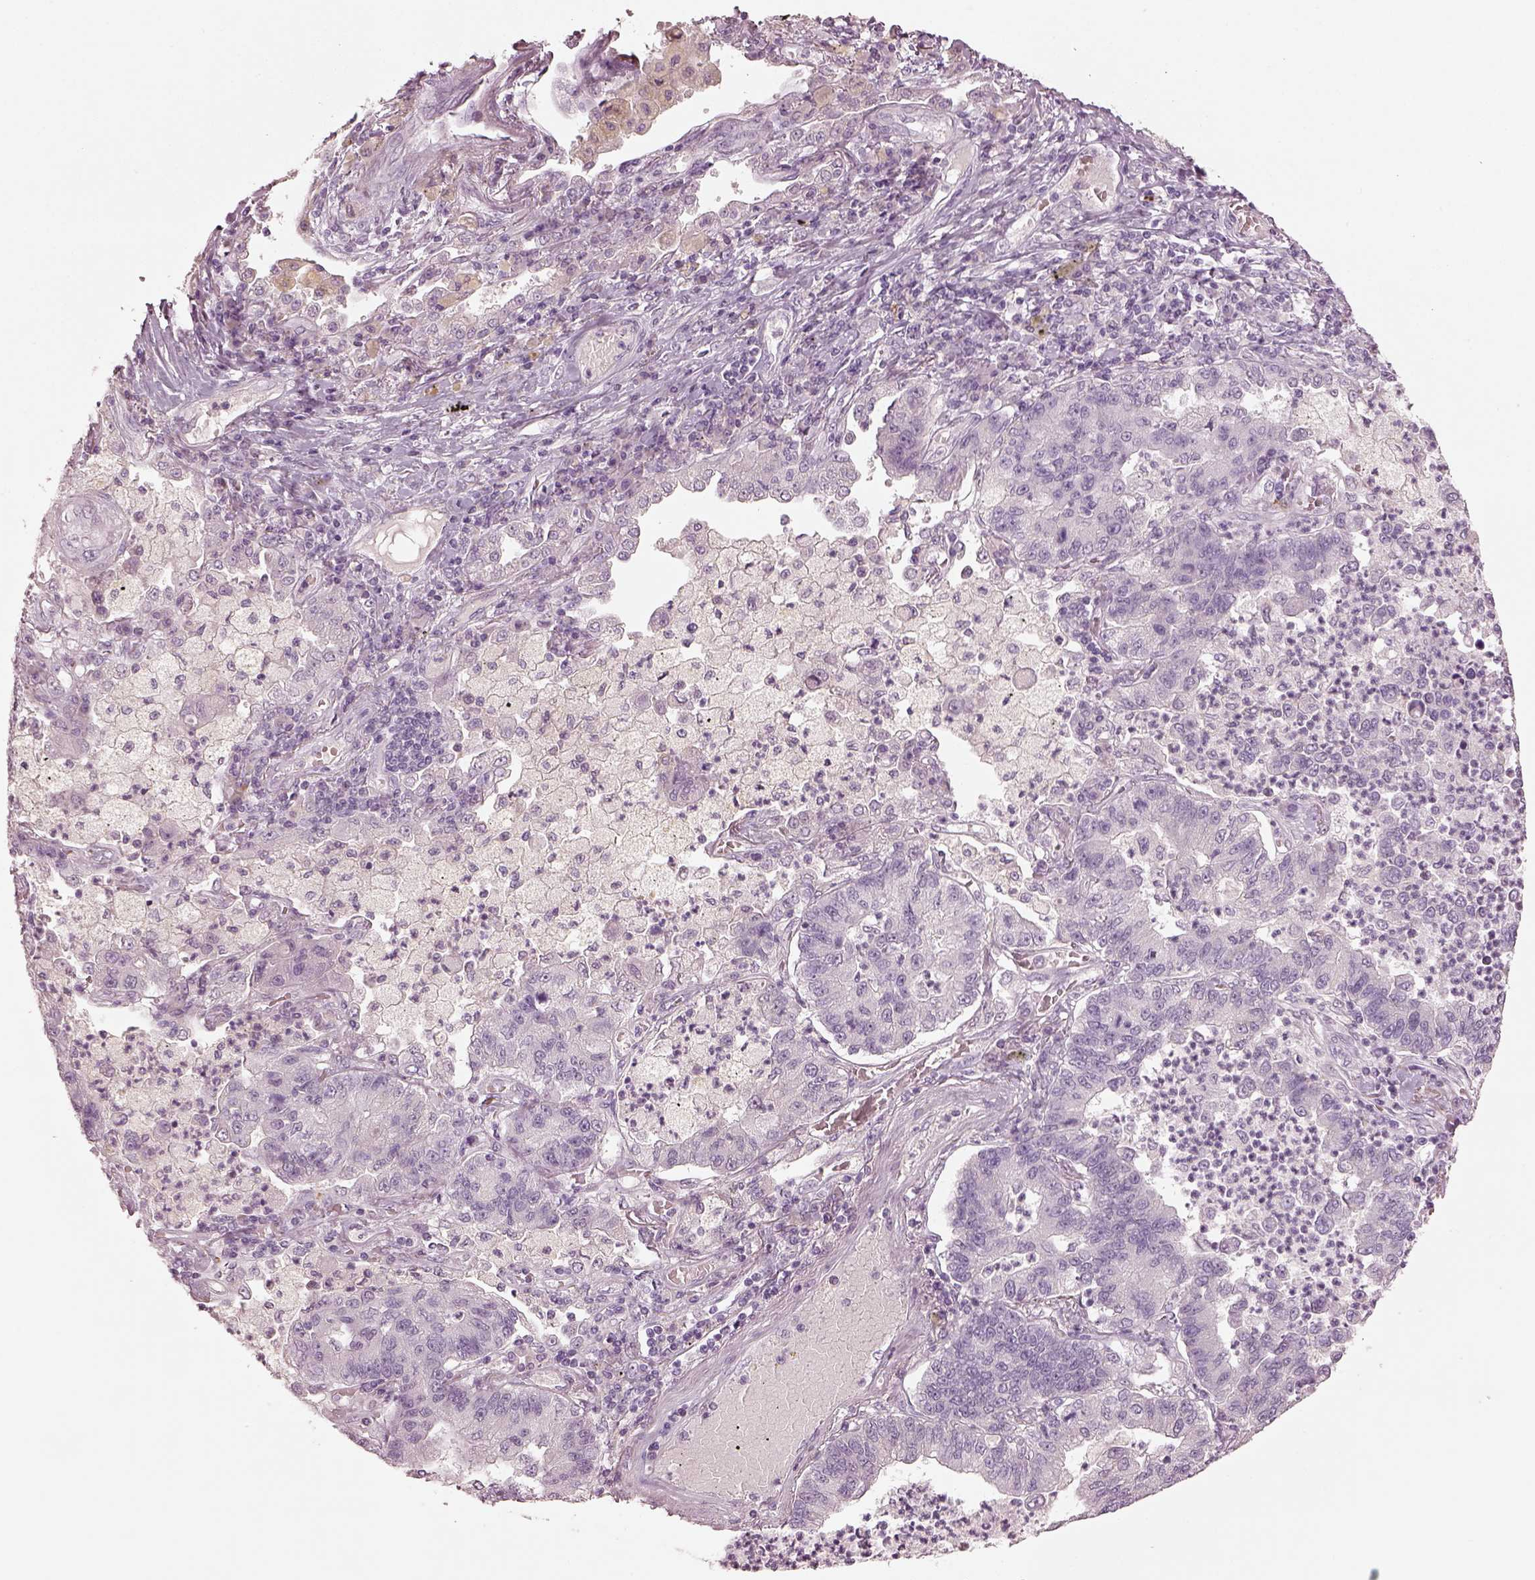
{"staining": {"intensity": "negative", "quantity": "none", "location": "none"}, "tissue": "lung cancer", "cell_type": "Tumor cells", "image_type": "cancer", "snomed": [{"axis": "morphology", "description": "Adenocarcinoma, NOS"}, {"axis": "topography", "description": "Lung"}], "caption": "Human adenocarcinoma (lung) stained for a protein using IHC demonstrates no positivity in tumor cells.", "gene": "SPATA6L", "patient": {"sex": "female", "age": 57}}